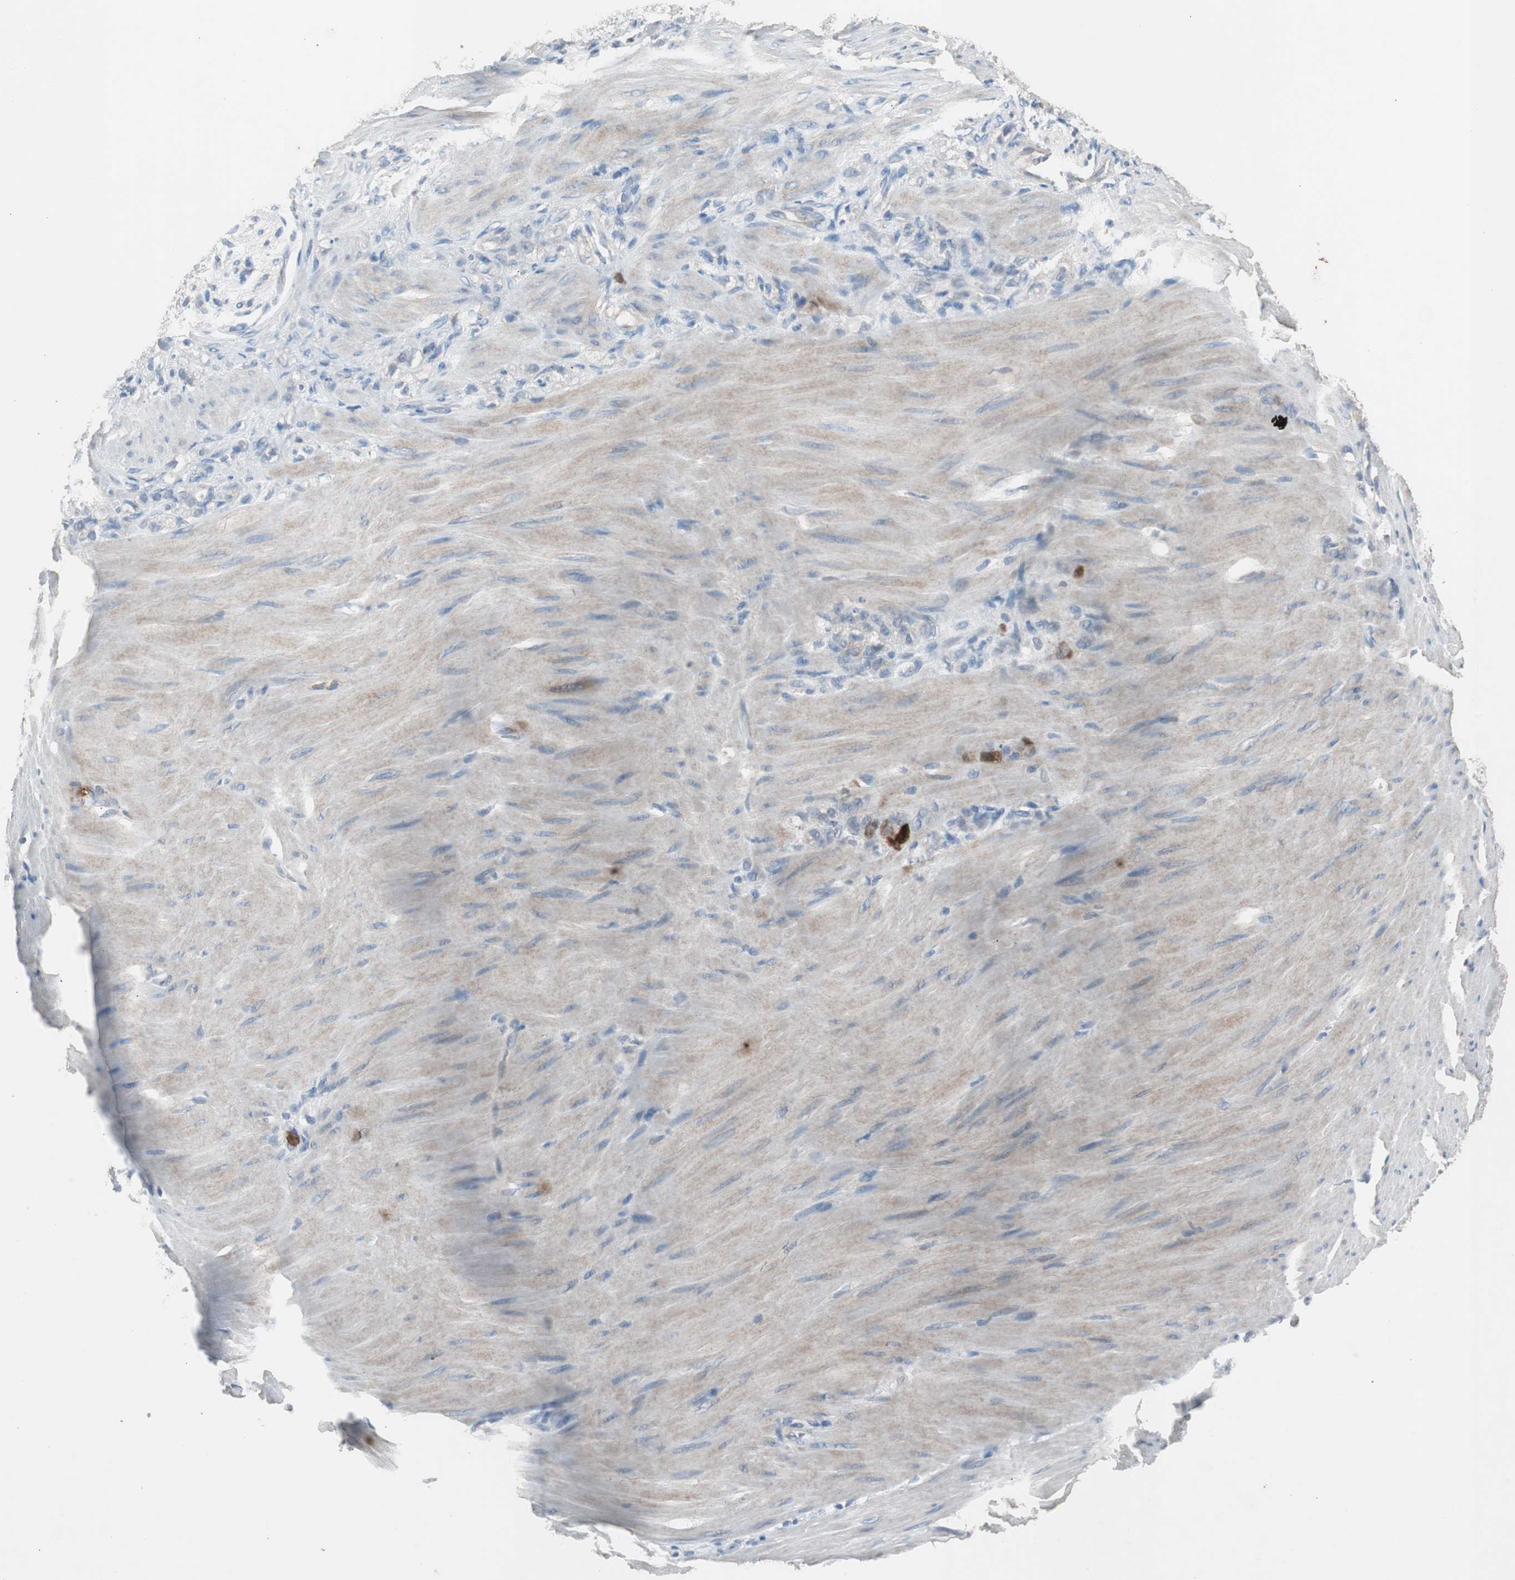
{"staining": {"intensity": "strong", "quantity": "<25%", "location": "cytoplasmic/membranous,nuclear"}, "tissue": "stomach cancer", "cell_type": "Tumor cells", "image_type": "cancer", "snomed": [{"axis": "morphology", "description": "Adenocarcinoma, NOS"}, {"axis": "topography", "description": "Stomach"}], "caption": "Stomach cancer (adenocarcinoma) stained with a brown dye shows strong cytoplasmic/membranous and nuclear positive positivity in about <25% of tumor cells.", "gene": "TK1", "patient": {"sex": "male", "age": 82}}